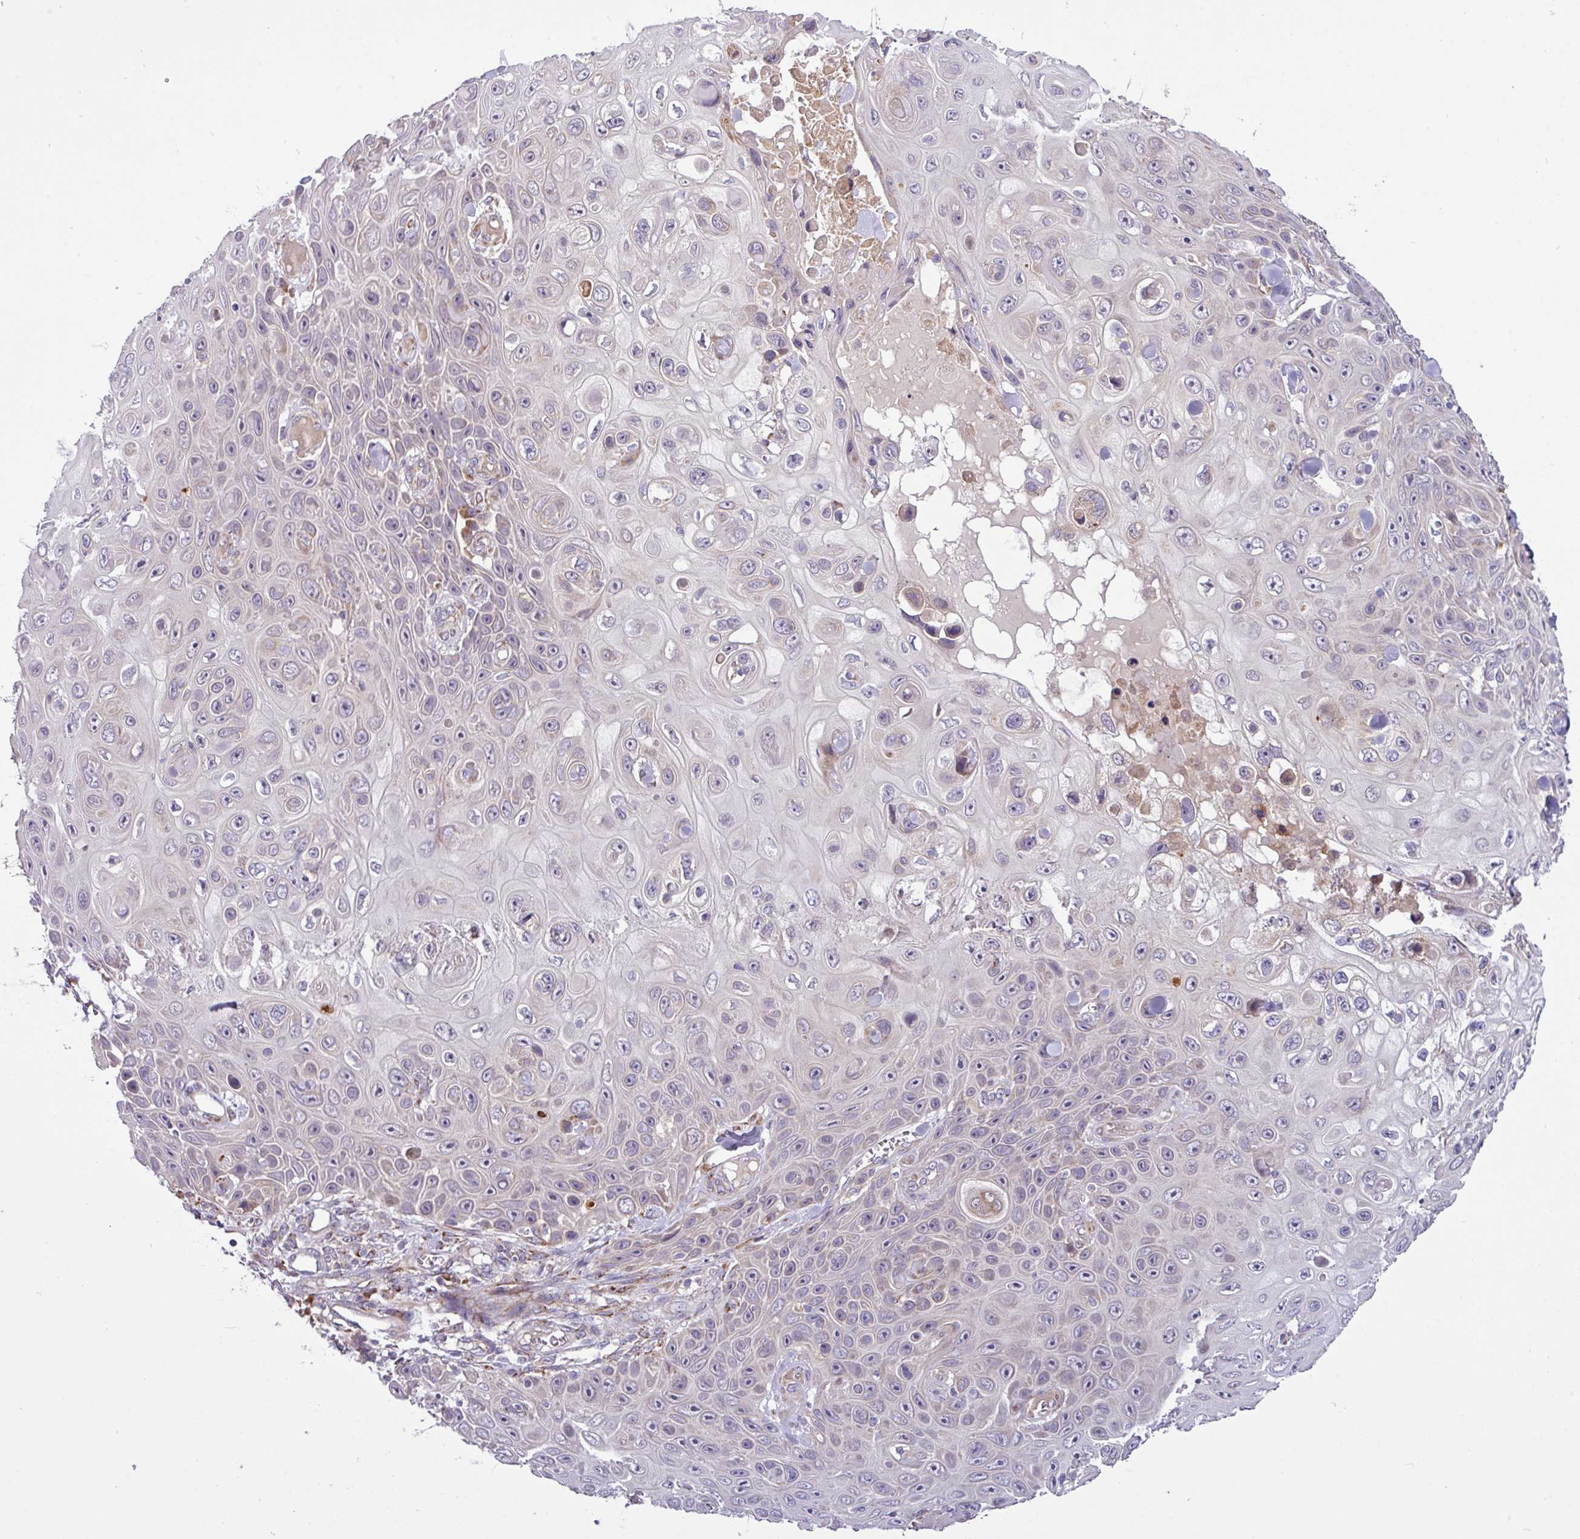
{"staining": {"intensity": "weak", "quantity": "<25%", "location": "cytoplasmic/membranous"}, "tissue": "skin cancer", "cell_type": "Tumor cells", "image_type": "cancer", "snomed": [{"axis": "morphology", "description": "Squamous cell carcinoma, NOS"}, {"axis": "topography", "description": "Skin"}], "caption": "Tumor cells are negative for brown protein staining in skin cancer (squamous cell carcinoma).", "gene": "TM2D2", "patient": {"sex": "male", "age": 82}}